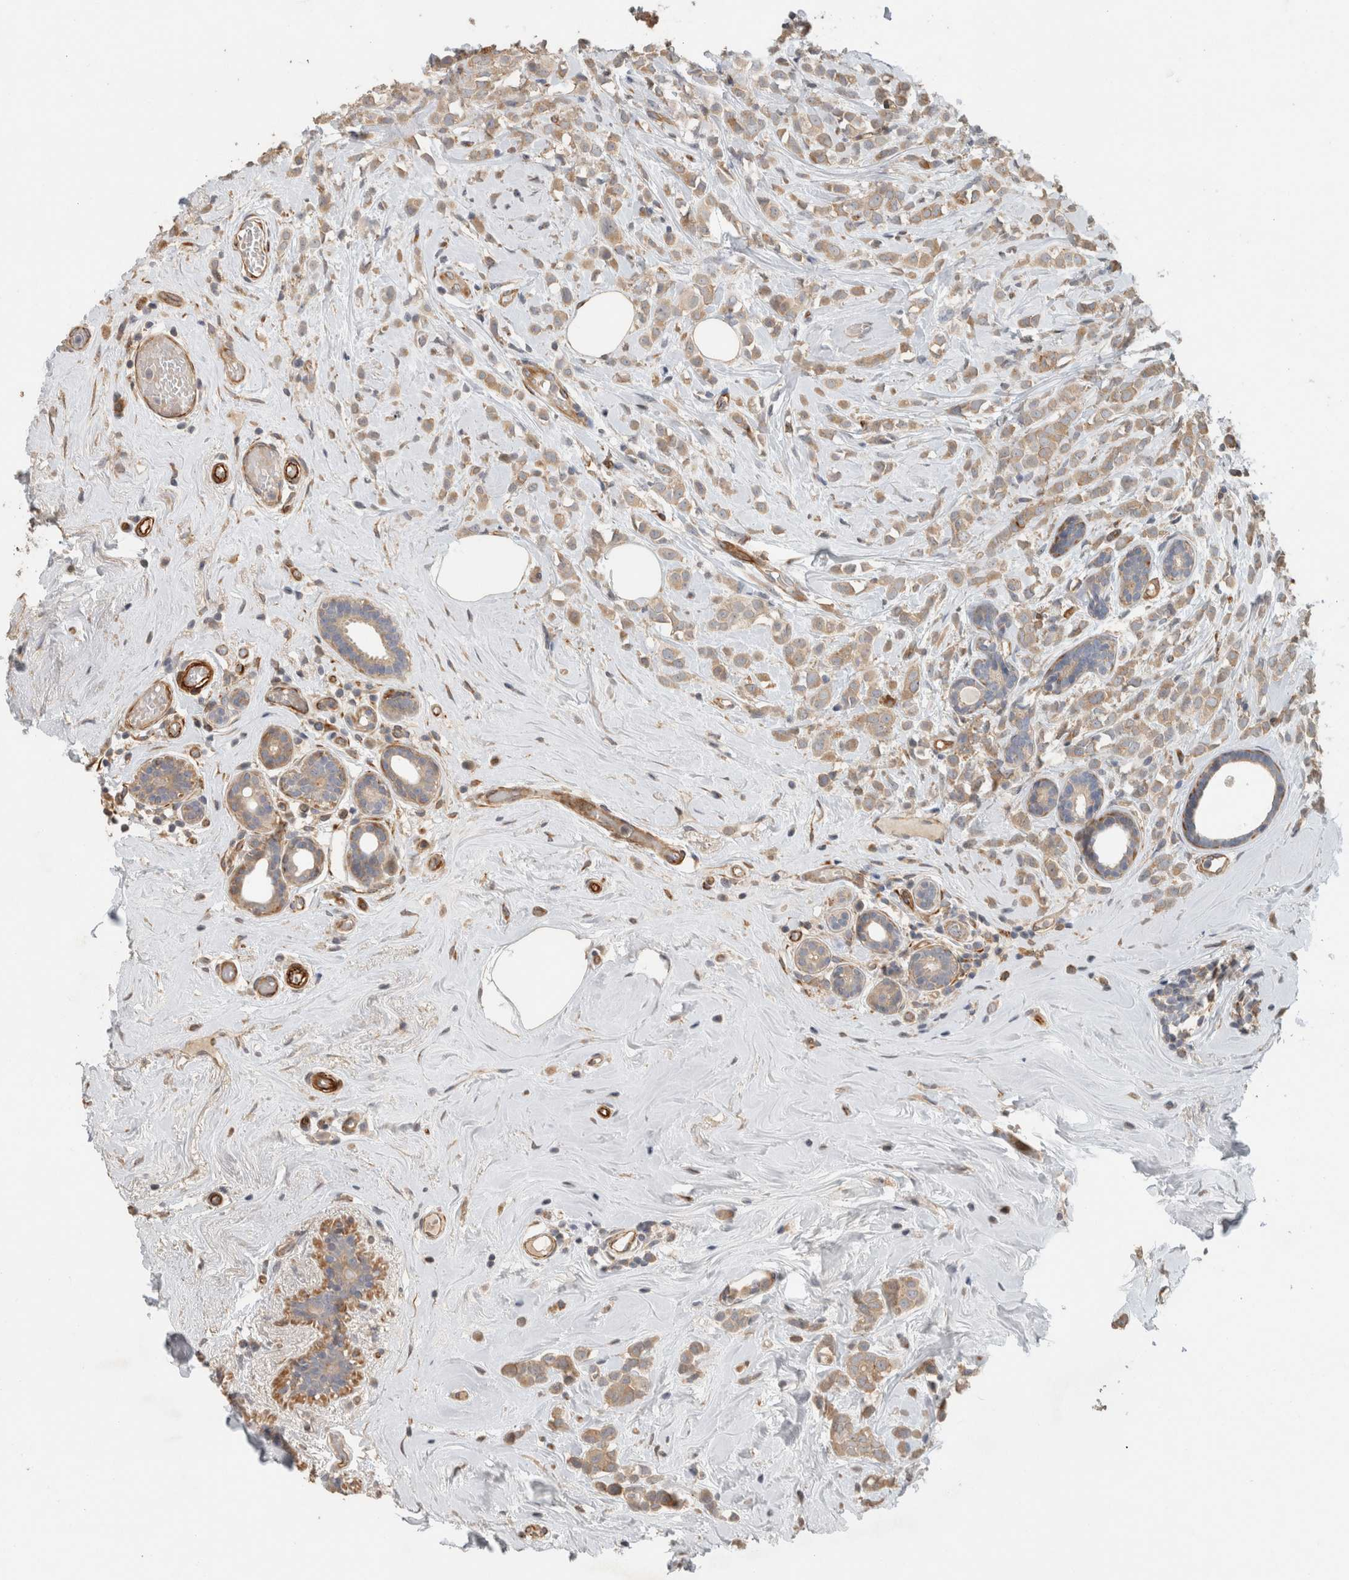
{"staining": {"intensity": "weak", "quantity": ">75%", "location": "cytoplasmic/membranous"}, "tissue": "breast cancer", "cell_type": "Tumor cells", "image_type": "cancer", "snomed": [{"axis": "morphology", "description": "Lobular carcinoma"}, {"axis": "topography", "description": "Breast"}], "caption": "Protein positivity by IHC reveals weak cytoplasmic/membranous expression in approximately >75% of tumor cells in breast cancer (lobular carcinoma).", "gene": "SIPA1L2", "patient": {"sex": "female", "age": 47}}